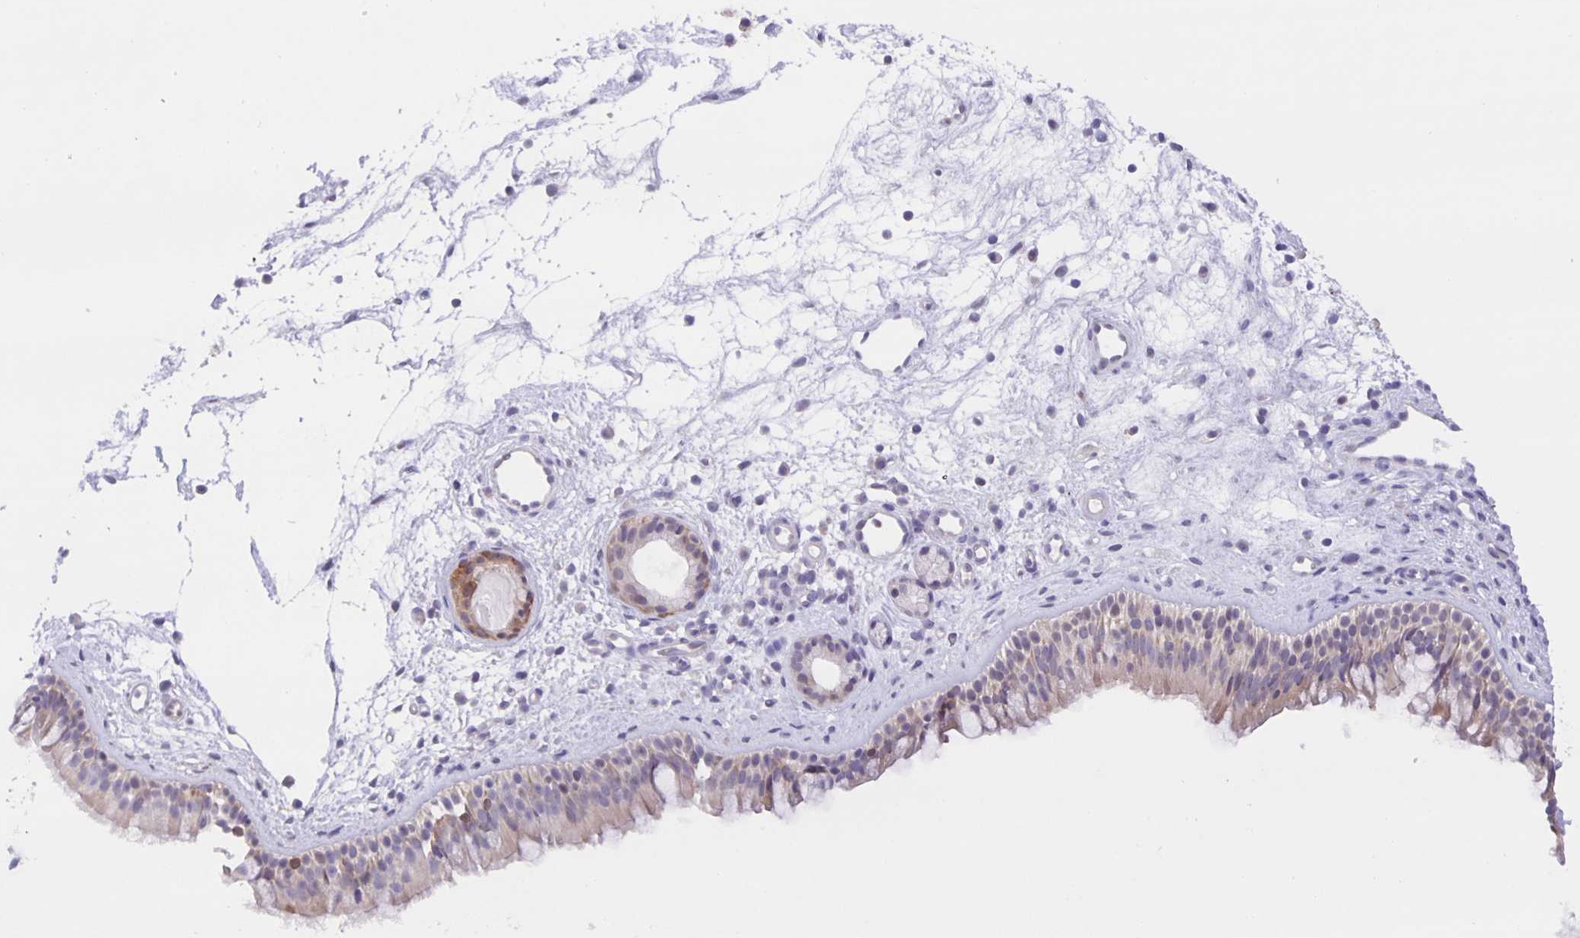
{"staining": {"intensity": "weak", "quantity": "<25%", "location": "cytoplasmic/membranous"}, "tissue": "nasopharynx", "cell_type": "Respiratory epithelial cells", "image_type": "normal", "snomed": [{"axis": "morphology", "description": "Normal tissue, NOS"}, {"axis": "topography", "description": "Nasopharynx"}], "caption": "Nasopharynx stained for a protein using IHC reveals no expression respiratory epithelial cells.", "gene": "MARCHF6", "patient": {"sex": "female", "age": 70}}